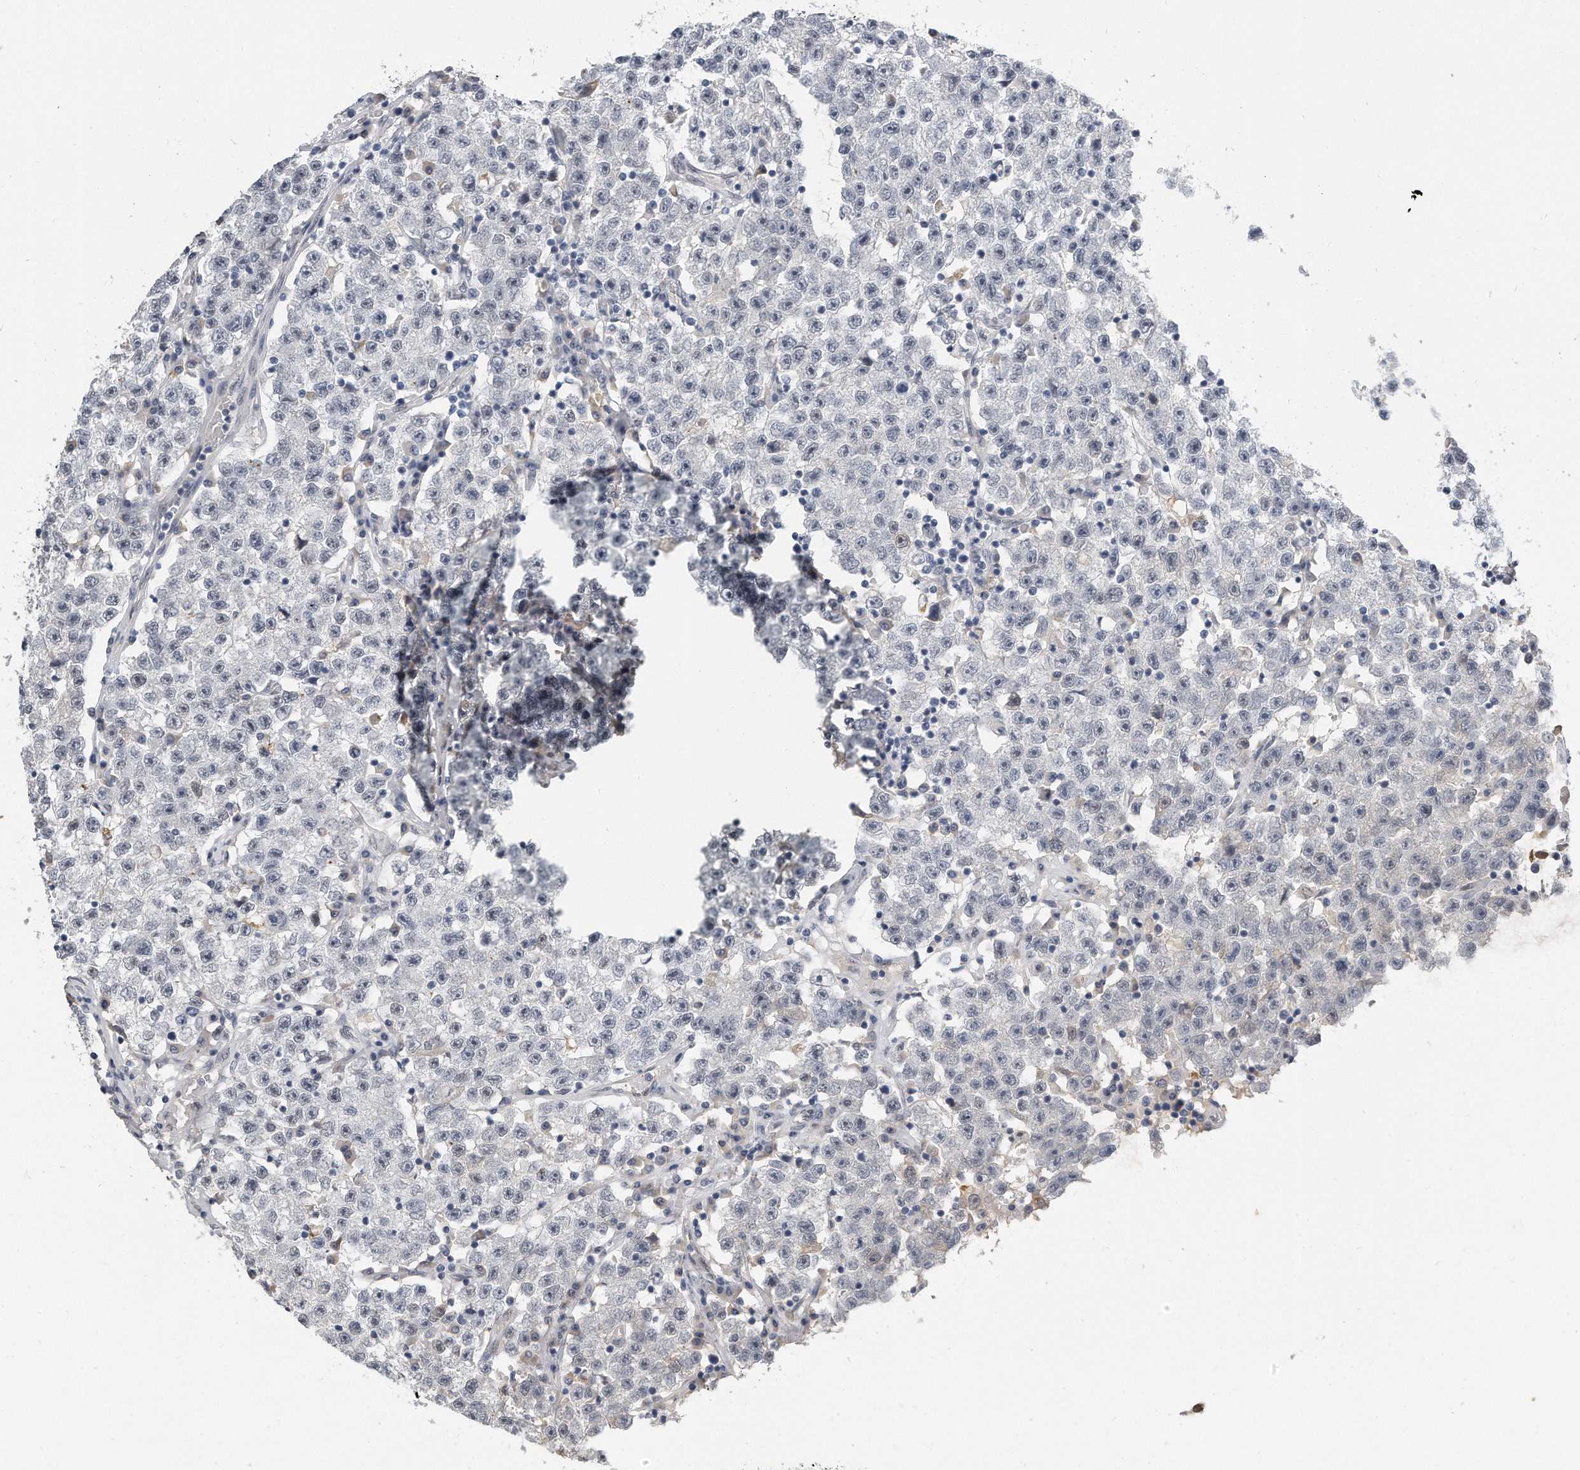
{"staining": {"intensity": "negative", "quantity": "none", "location": "none"}, "tissue": "testis cancer", "cell_type": "Tumor cells", "image_type": "cancer", "snomed": [{"axis": "morphology", "description": "Seminoma, NOS"}, {"axis": "topography", "description": "Testis"}], "caption": "The histopathology image shows no staining of tumor cells in testis cancer (seminoma). (IHC, brightfield microscopy, high magnification).", "gene": "CTBP2", "patient": {"sex": "male", "age": 22}}